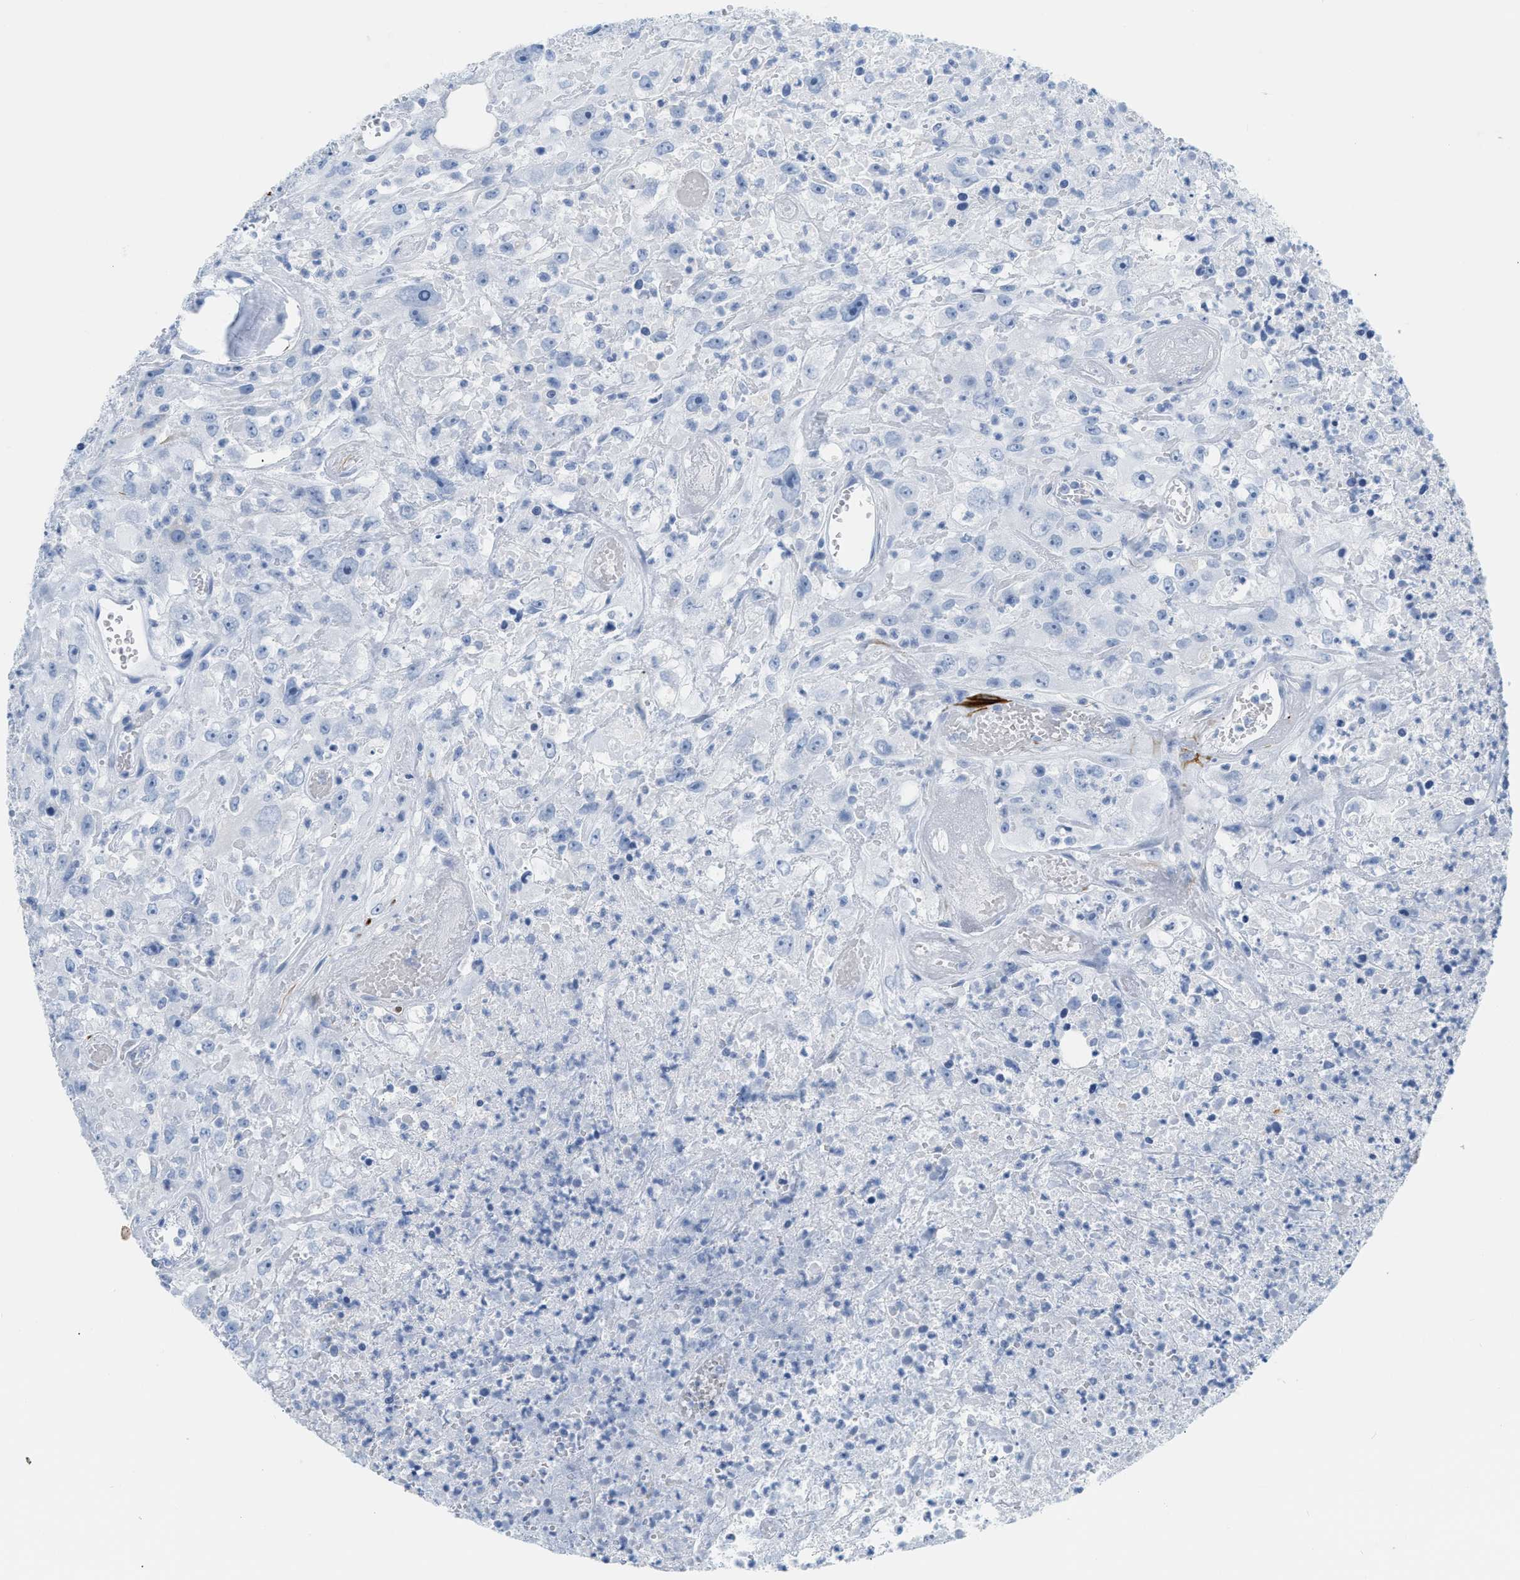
{"staining": {"intensity": "negative", "quantity": "none", "location": "none"}, "tissue": "urothelial cancer", "cell_type": "Tumor cells", "image_type": "cancer", "snomed": [{"axis": "morphology", "description": "Urothelial carcinoma, High grade"}, {"axis": "topography", "description": "Urinary bladder"}], "caption": "Immunohistochemistry (IHC) micrograph of human urothelial cancer stained for a protein (brown), which reveals no expression in tumor cells.", "gene": "DES", "patient": {"sex": "male", "age": 46}}